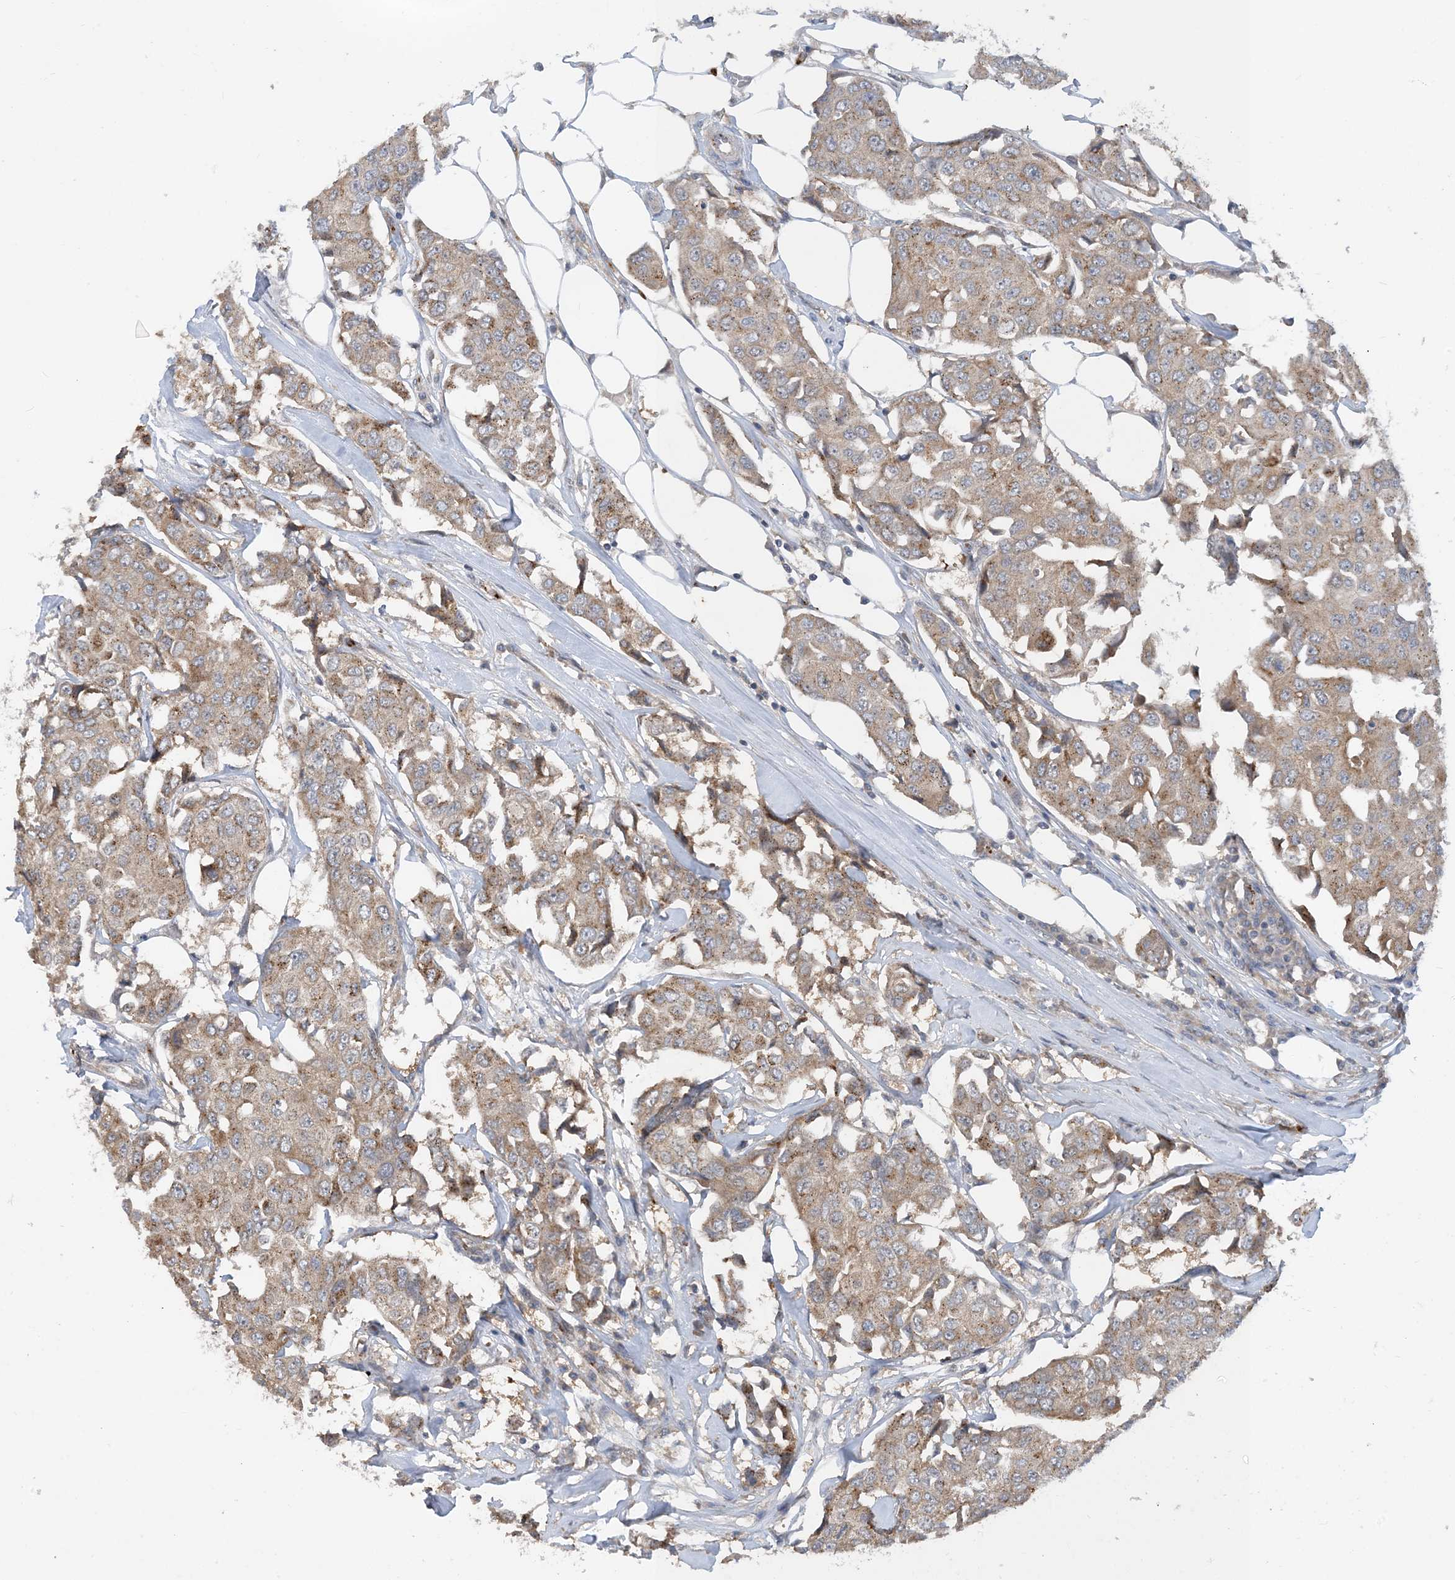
{"staining": {"intensity": "weak", "quantity": ">75%", "location": "cytoplasmic/membranous"}, "tissue": "breast cancer", "cell_type": "Tumor cells", "image_type": "cancer", "snomed": [{"axis": "morphology", "description": "Duct carcinoma"}, {"axis": "topography", "description": "Breast"}], "caption": "Weak cytoplasmic/membranous staining is identified in approximately >75% of tumor cells in breast cancer.", "gene": "TINAG", "patient": {"sex": "female", "age": 80}}